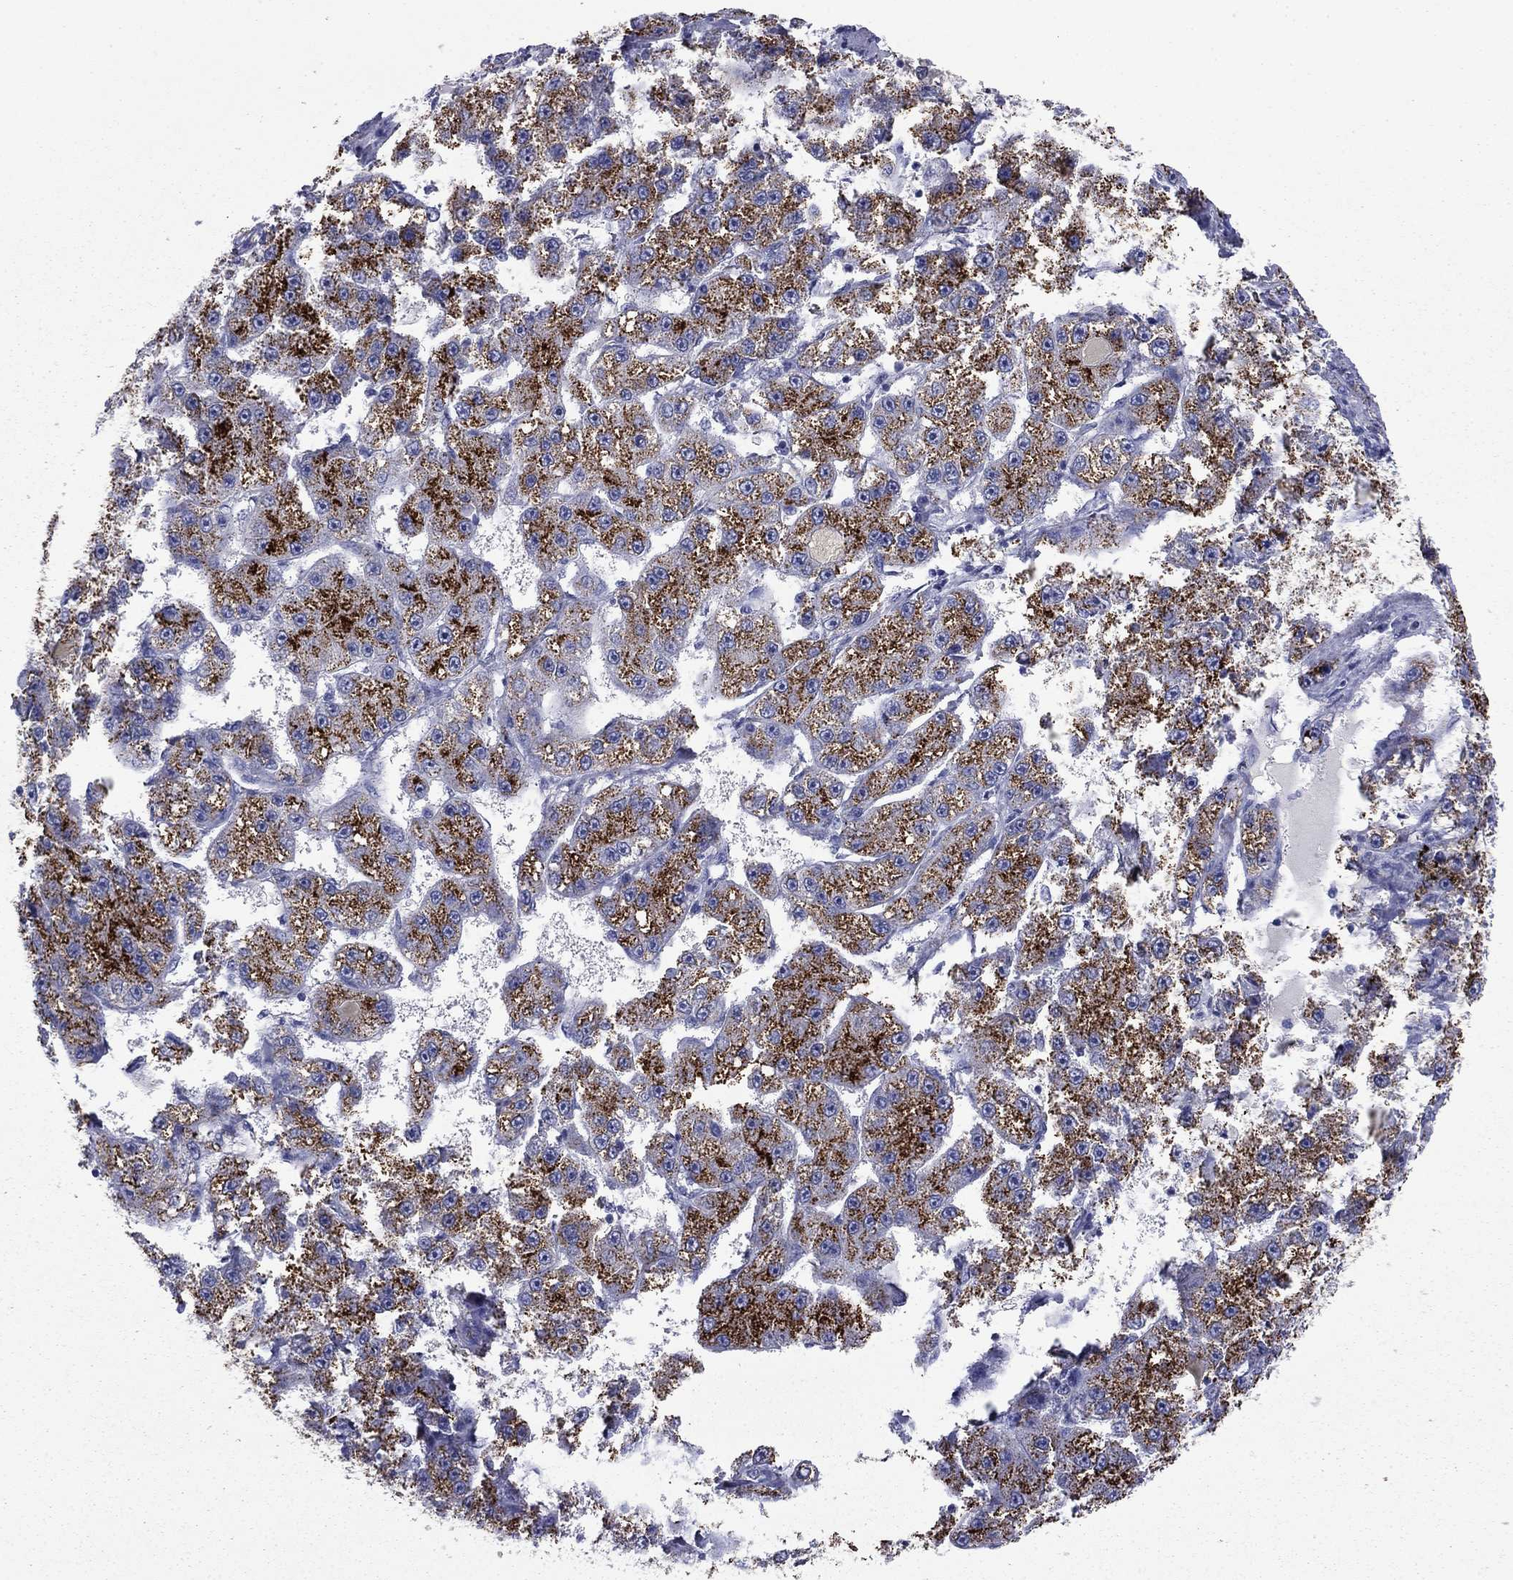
{"staining": {"intensity": "strong", "quantity": ">75%", "location": "cytoplasmic/membranous"}, "tissue": "liver cancer", "cell_type": "Tumor cells", "image_type": "cancer", "snomed": [{"axis": "morphology", "description": "Carcinoma, Hepatocellular, NOS"}, {"axis": "topography", "description": "Liver"}], "caption": "Brown immunohistochemical staining in human liver hepatocellular carcinoma displays strong cytoplasmic/membranous expression in approximately >75% of tumor cells. The protein is stained brown, and the nuclei are stained in blue (DAB IHC with brightfield microscopy, high magnification).", "gene": "HAO1", "patient": {"sex": "female", "age": 65}}